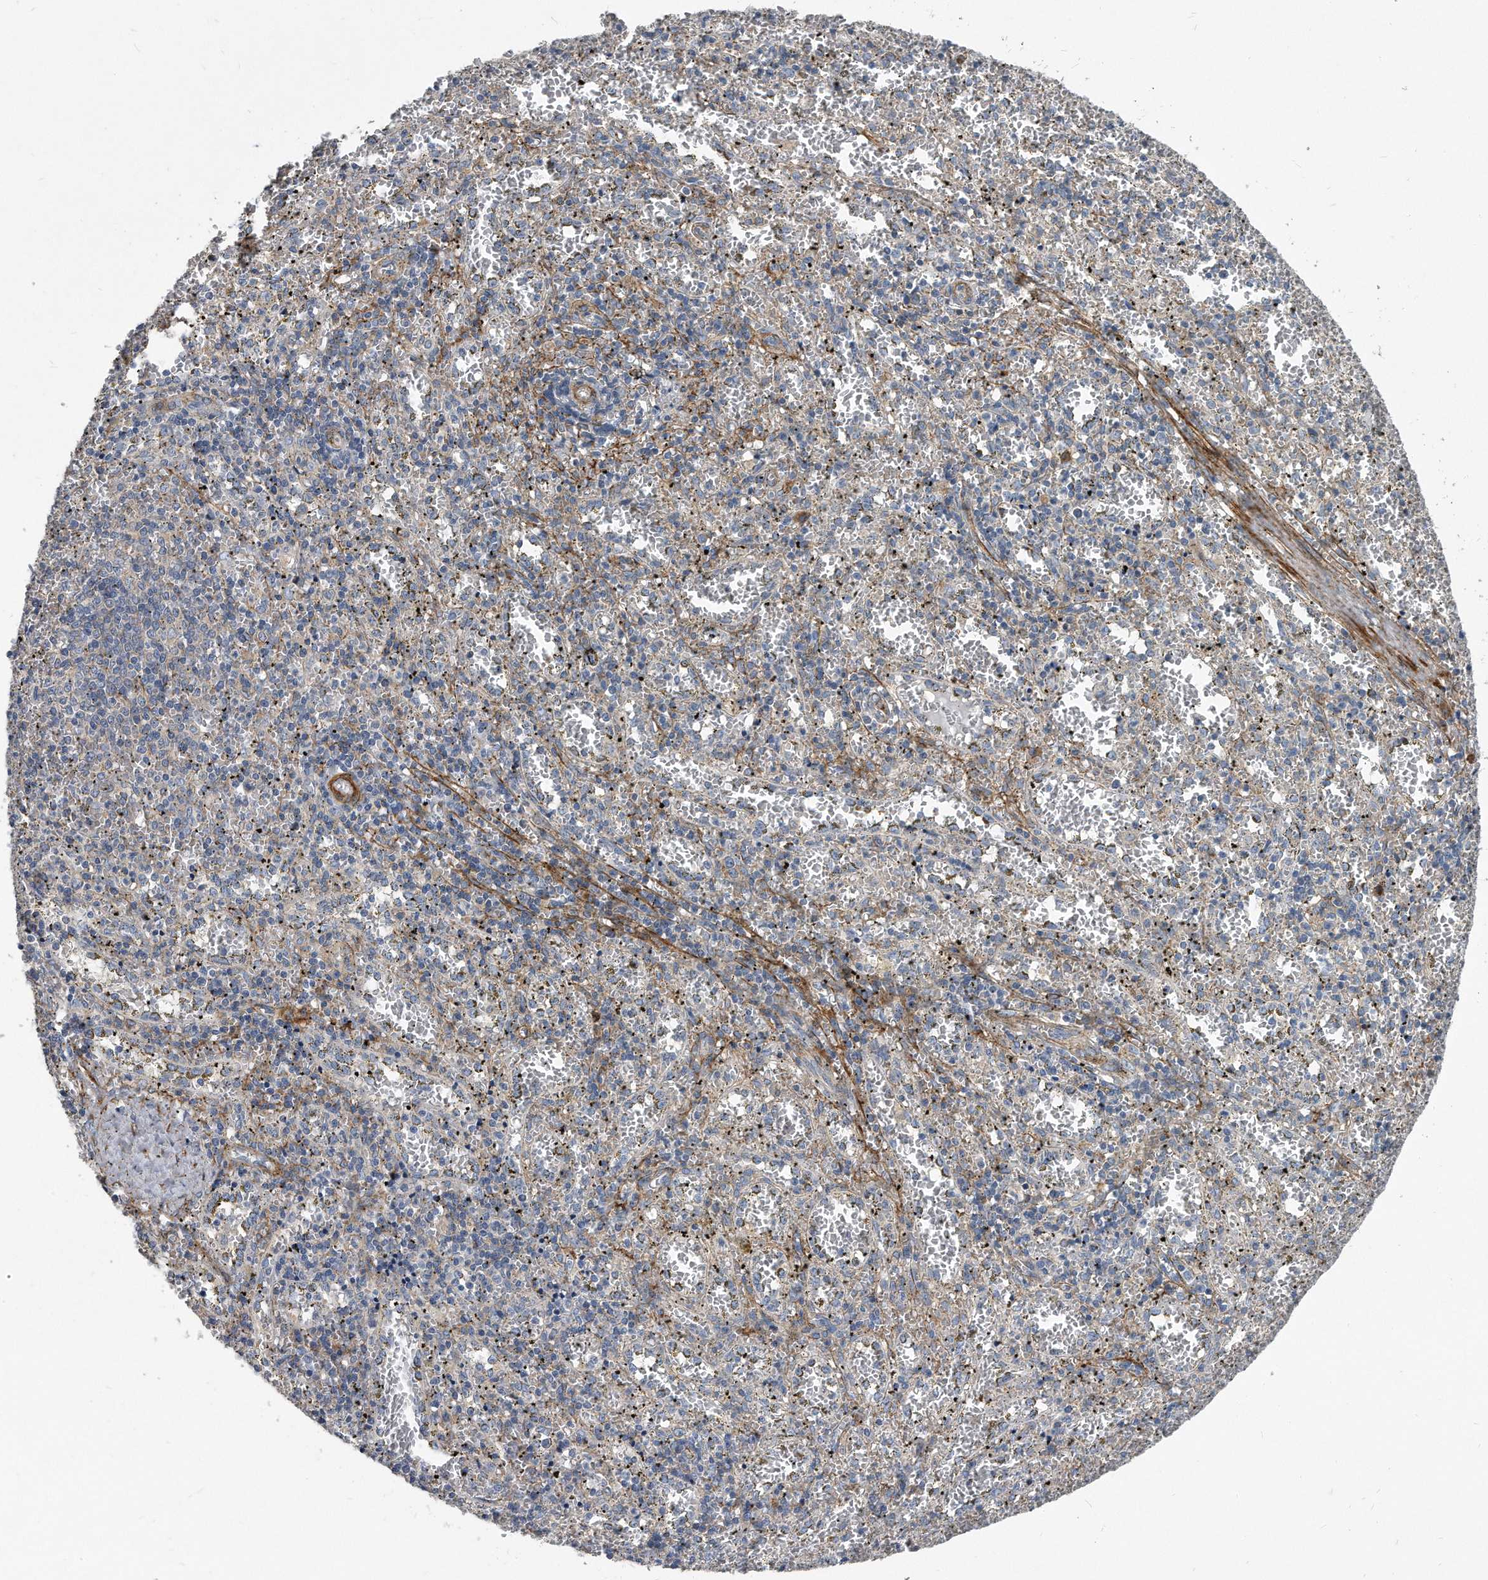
{"staining": {"intensity": "negative", "quantity": "none", "location": "none"}, "tissue": "spleen", "cell_type": "Cells in red pulp", "image_type": "normal", "snomed": [{"axis": "morphology", "description": "Normal tissue, NOS"}, {"axis": "topography", "description": "Spleen"}], "caption": "High power microscopy histopathology image of an immunohistochemistry (IHC) histopathology image of unremarkable spleen, revealing no significant positivity in cells in red pulp. The staining is performed using DAB (3,3'-diaminobenzidine) brown chromogen with nuclei counter-stained in using hematoxylin.", "gene": "EIF2B4", "patient": {"sex": "male", "age": 11}}